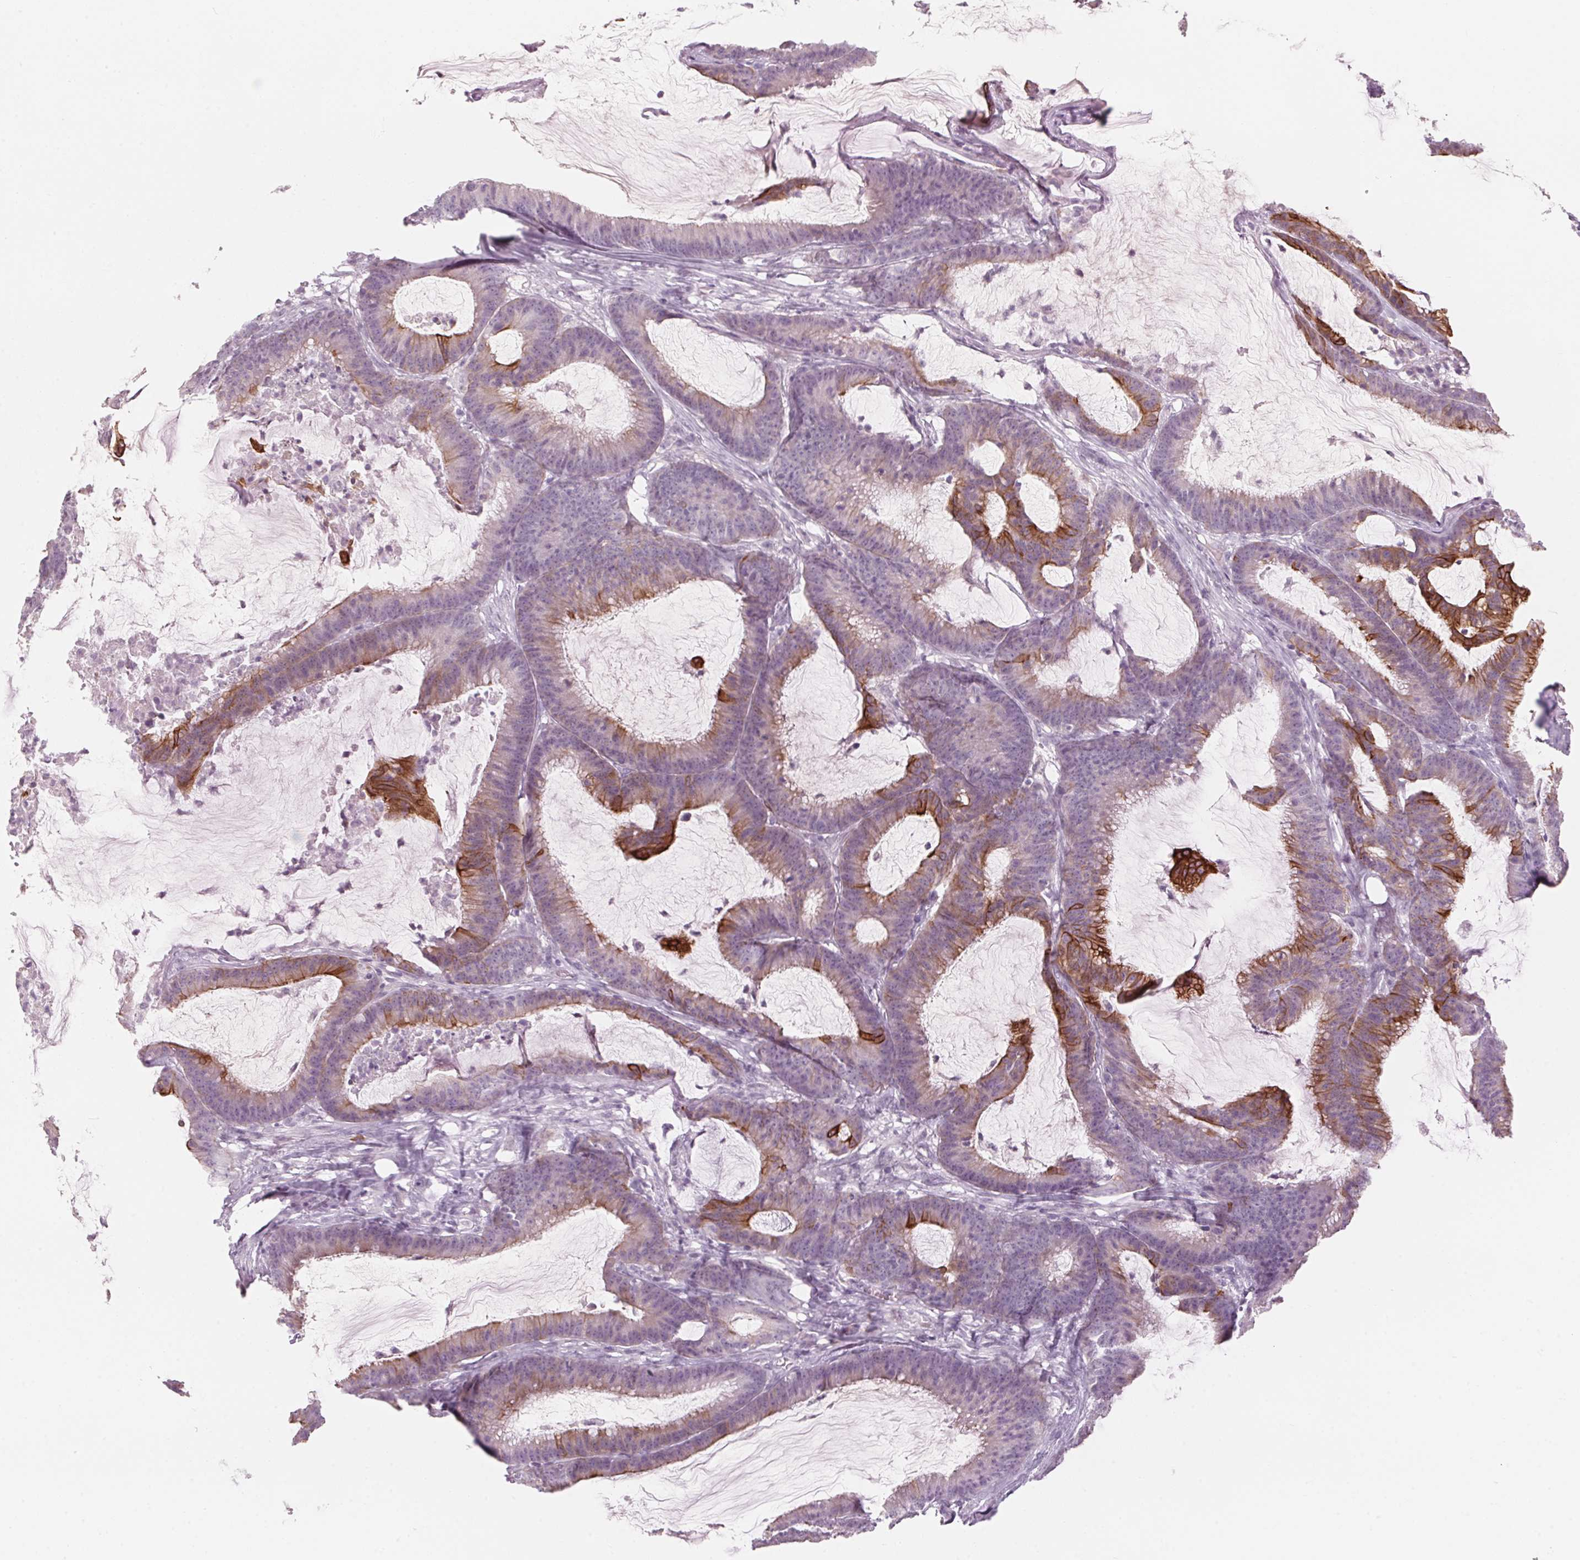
{"staining": {"intensity": "moderate", "quantity": "<25%", "location": "cytoplasmic/membranous"}, "tissue": "colorectal cancer", "cell_type": "Tumor cells", "image_type": "cancer", "snomed": [{"axis": "morphology", "description": "Adenocarcinoma, NOS"}, {"axis": "topography", "description": "Colon"}], "caption": "Human colorectal adenocarcinoma stained for a protein (brown) shows moderate cytoplasmic/membranous positive positivity in approximately <25% of tumor cells.", "gene": "SCTR", "patient": {"sex": "female", "age": 78}}